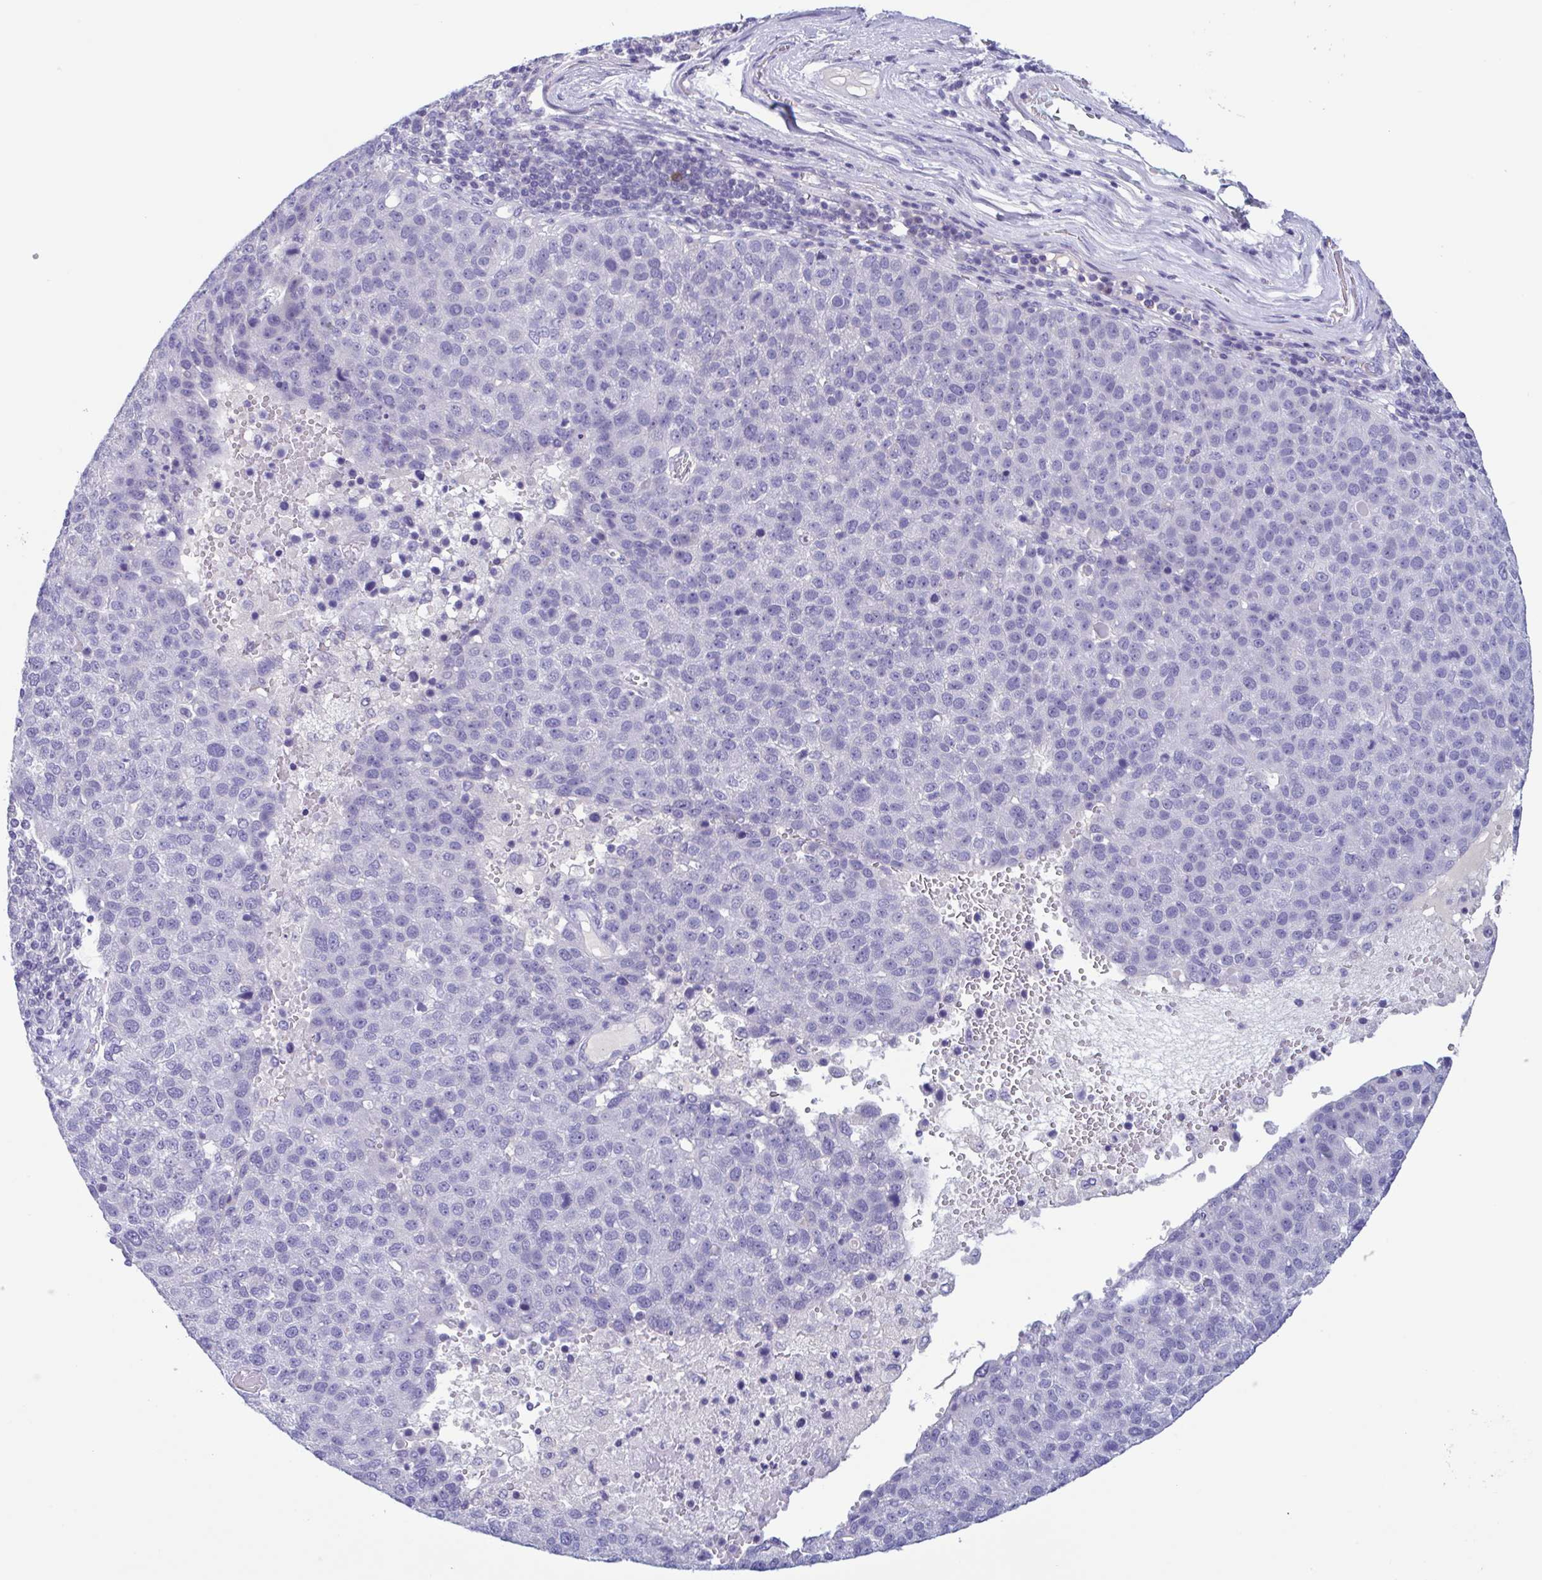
{"staining": {"intensity": "negative", "quantity": "none", "location": "none"}, "tissue": "pancreatic cancer", "cell_type": "Tumor cells", "image_type": "cancer", "snomed": [{"axis": "morphology", "description": "Adenocarcinoma, NOS"}, {"axis": "topography", "description": "Pancreas"}], "caption": "Tumor cells show no significant protein staining in adenocarcinoma (pancreatic).", "gene": "INAFM1", "patient": {"sex": "female", "age": 61}}